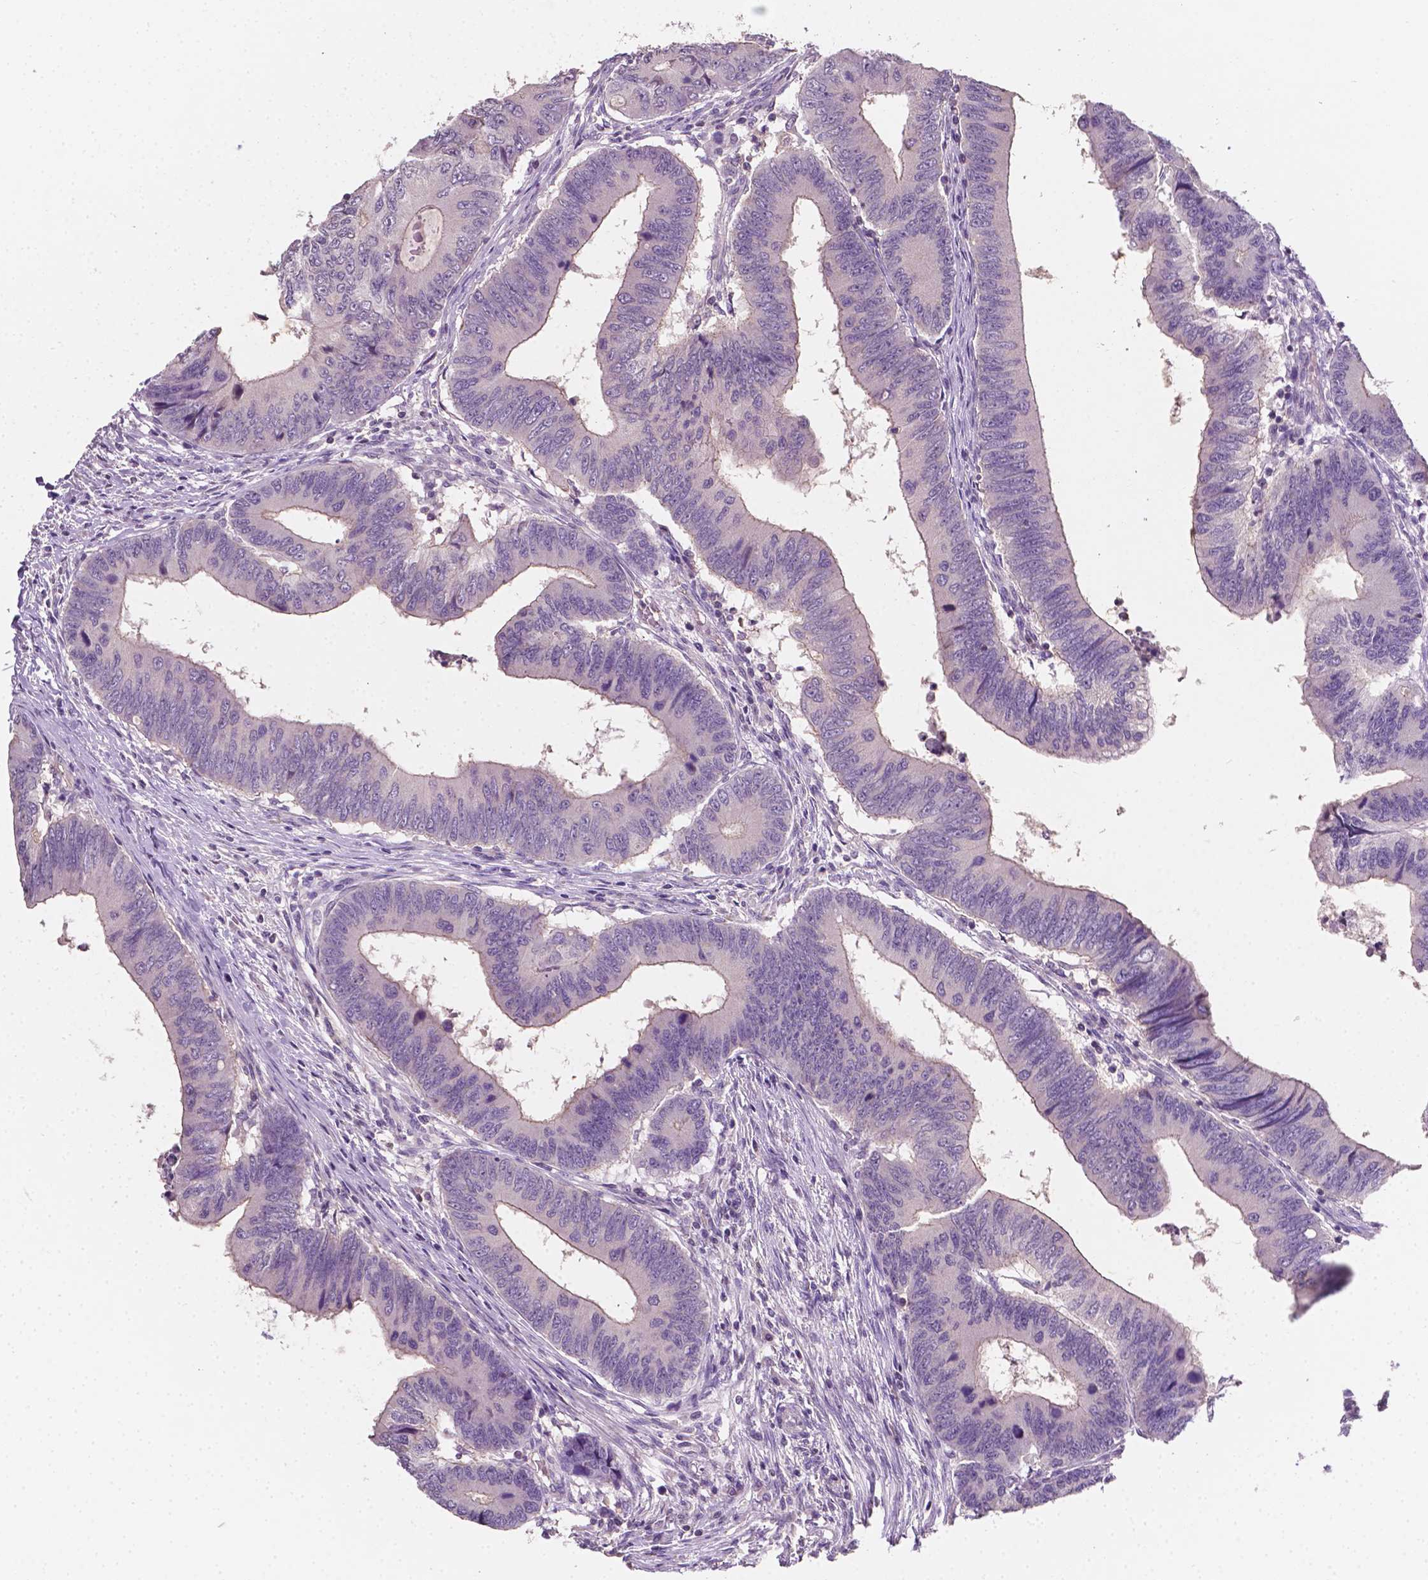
{"staining": {"intensity": "negative", "quantity": "none", "location": "none"}, "tissue": "colorectal cancer", "cell_type": "Tumor cells", "image_type": "cancer", "snomed": [{"axis": "morphology", "description": "Adenocarcinoma, NOS"}, {"axis": "topography", "description": "Colon"}], "caption": "Tumor cells are negative for protein expression in human adenocarcinoma (colorectal).", "gene": "EGFR", "patient": {"sex": "male", "age": 53}}